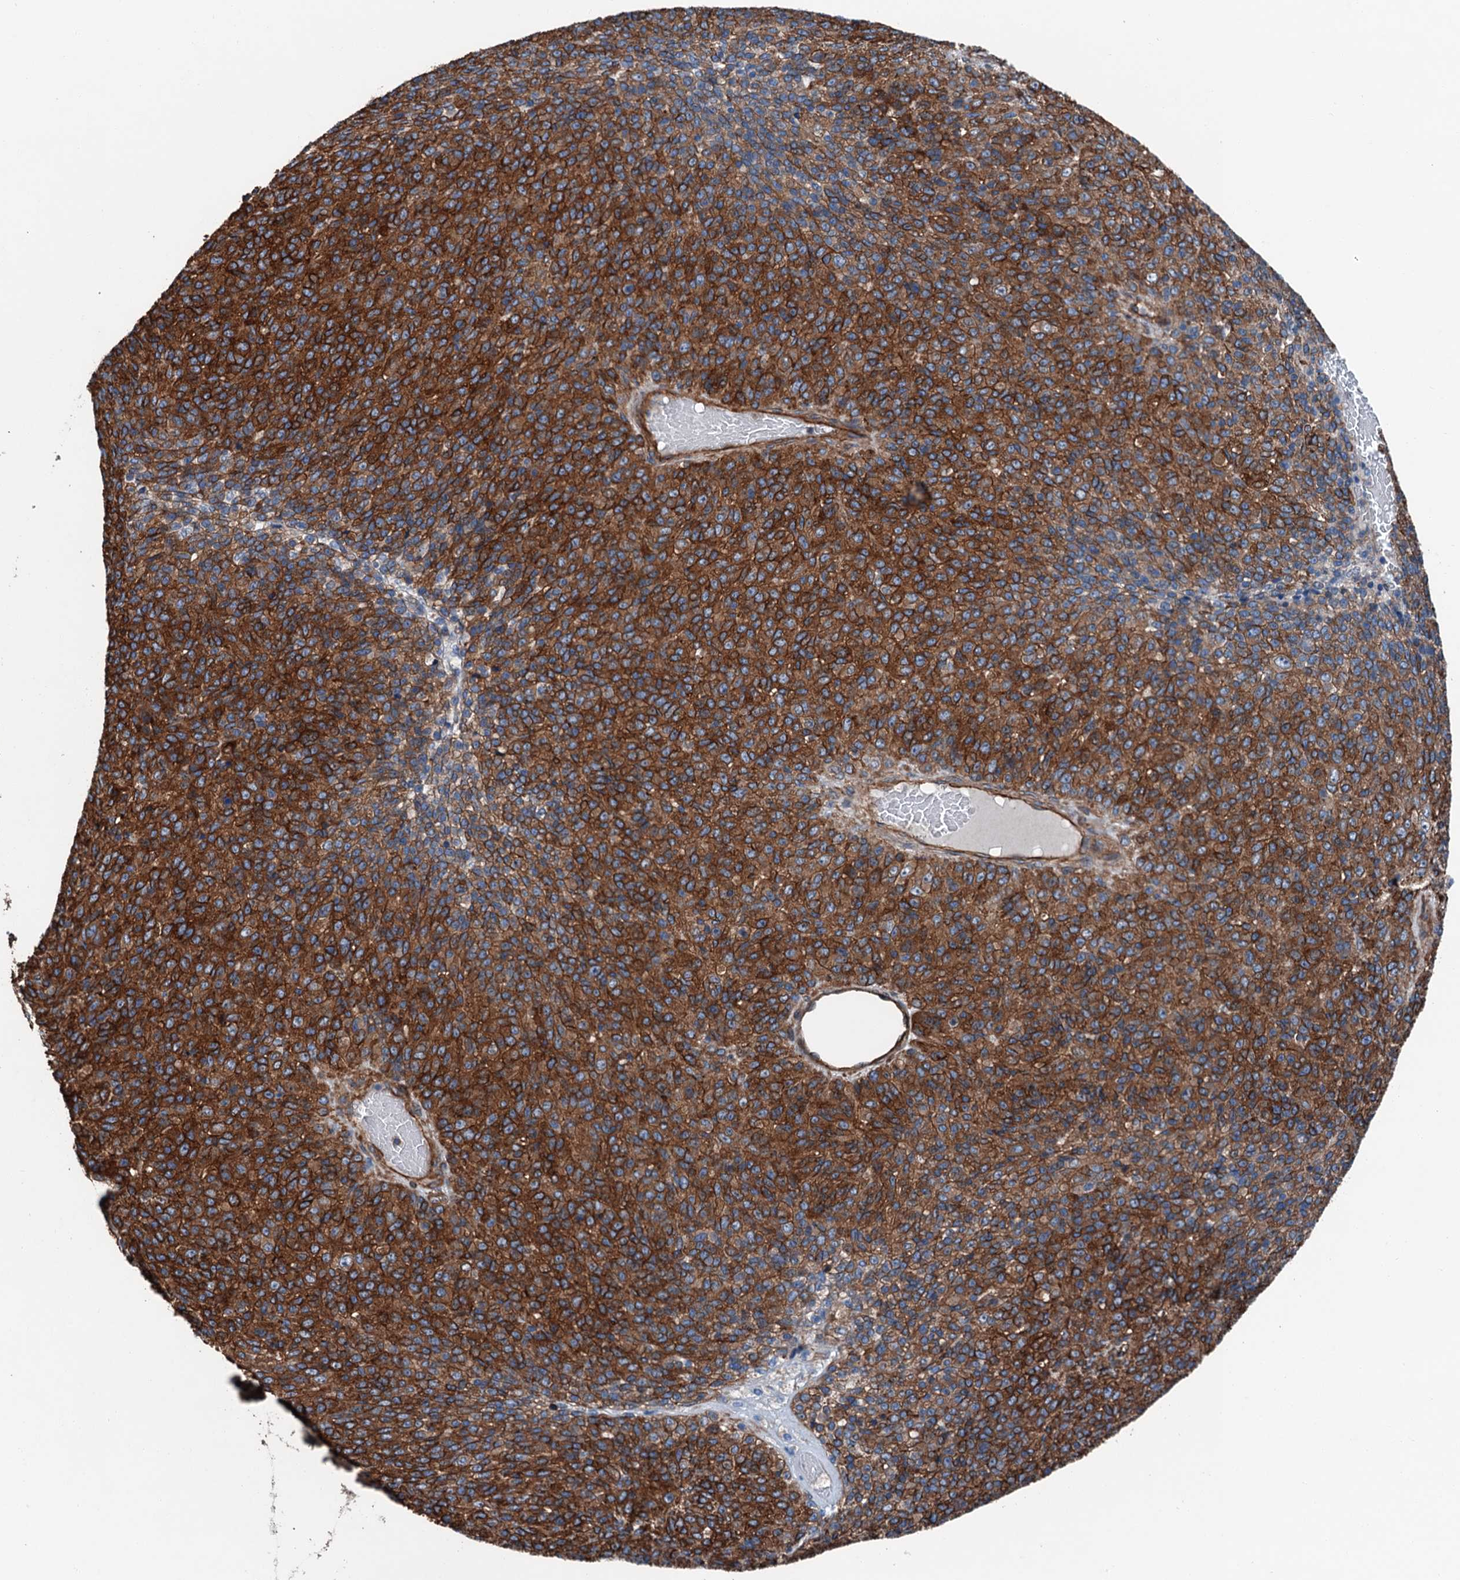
{"staining": {"intensity": "strong", "quantity": ">75%", "location": "cytoplasmic/membranous"}, "tissue": "melanoma", "cell_type": "Tumor cells", "image_type": "cancer", "snomed": [{"axis": "morphology", "description": "Malignant melanoma, Metastatic site"}, {"axis": "topography", "description": "Brain"}], "caption": "Malignant melanoma (metastatic site) stained for a protein displays strong cytoplasmic/membranous positivity in tumor cells.", "gene": "NMRAL1", "patient": {"sex": "female", "age": 56}}